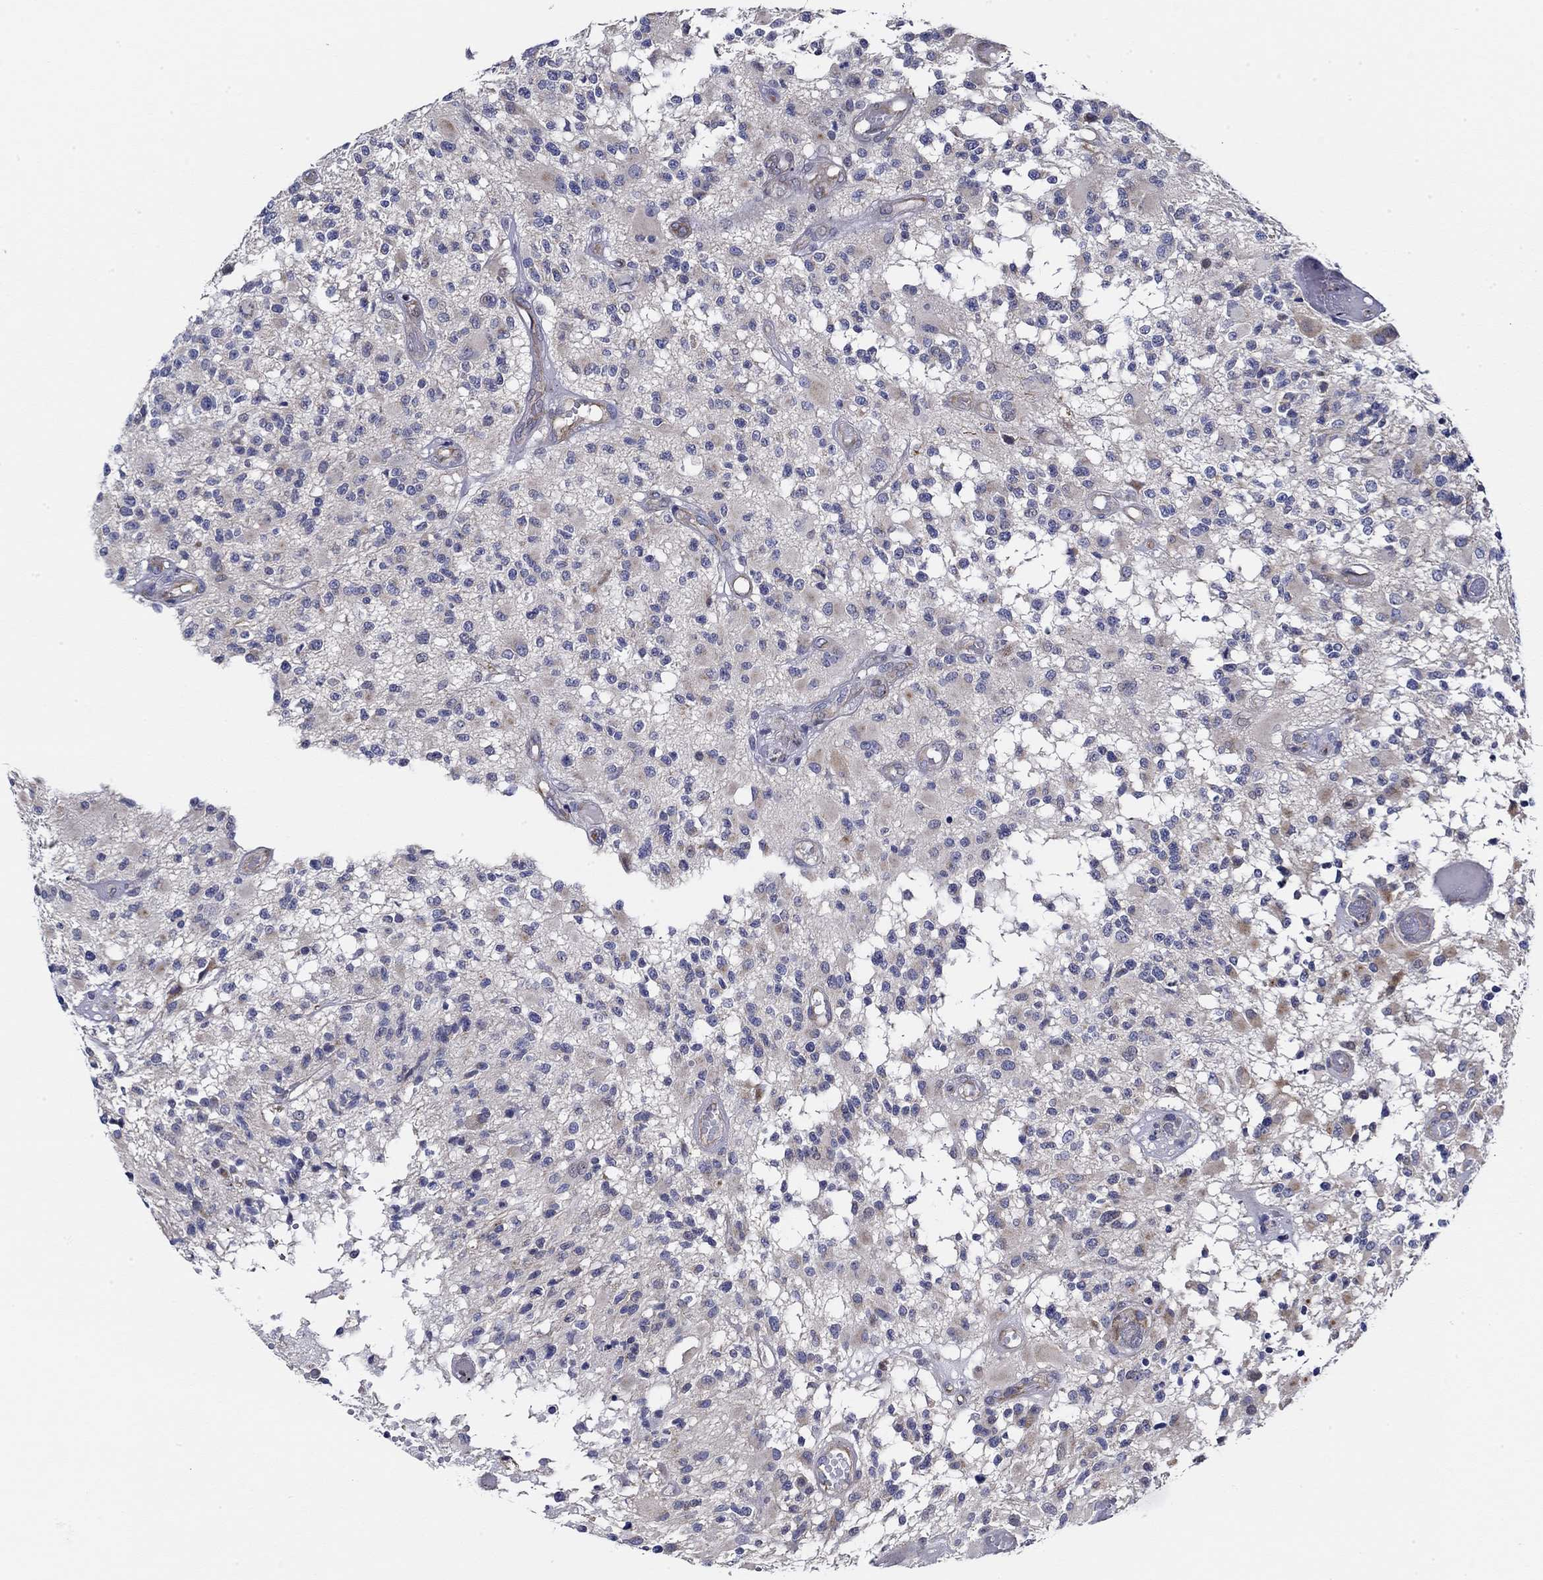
{"staining": {"intensity": "negative", "quantity": "none", "location": "none"}, "tissue": "glioma", "cell_type": "Tumor cells", "image_type": "cancer", "snomed": [{"axis": "morphology", "description": "Glioma, malignant, High grade"}, {"axis": "topography", "description": "Brain"}], "caption": "High power microscopy image of an immunohistochemistry (IHC) histopathology image of high-grade glioma (malignant), revealing no significant staining in tumor cells.", "gene": "CFAP61", "patient": {"sex": "female", "age": 63}}